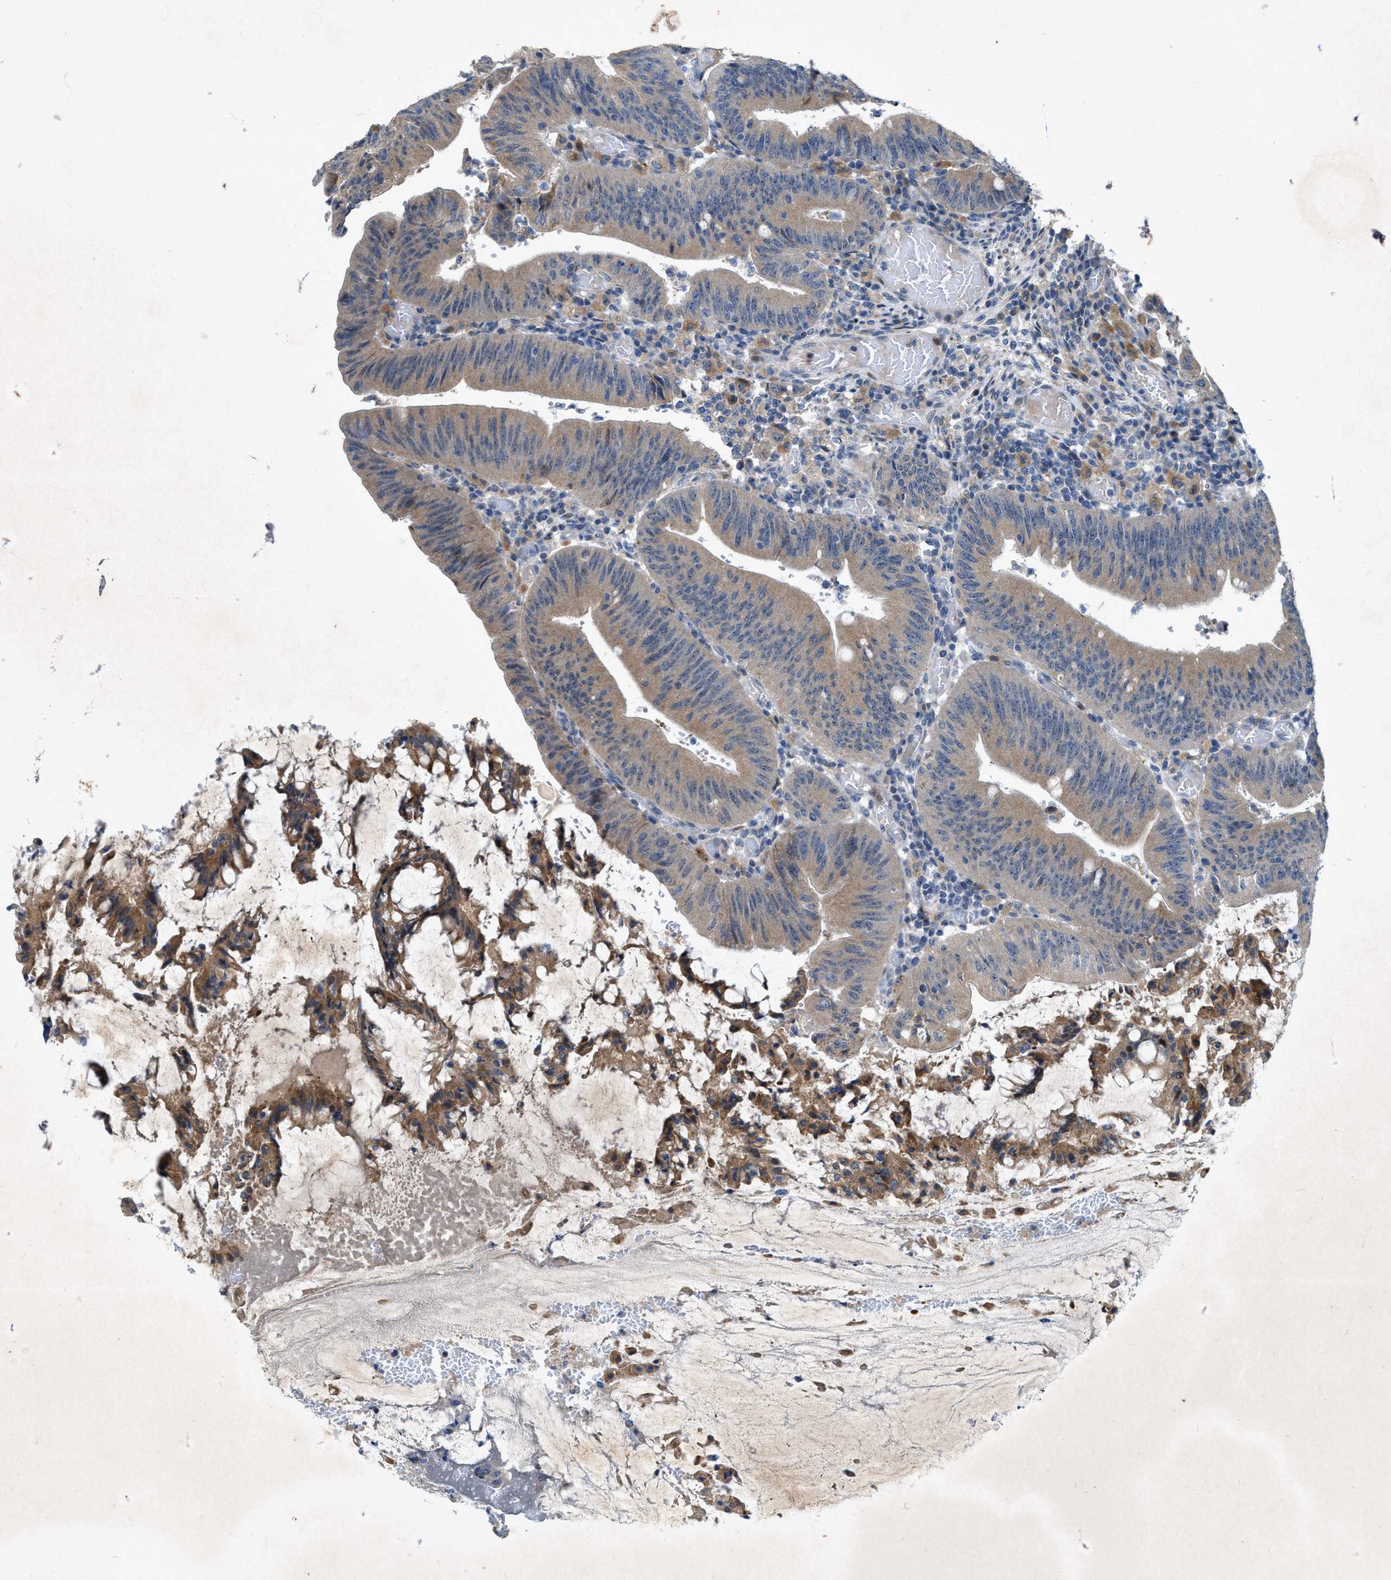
{"staining": {"intensity": "weak", "quantity": ">75%", "location": "cytoplasmic/membranous"}, "tissue": "colorectal cancer", "cell_type": "Tumor cells", "image_type": "cancer", "snomed": [{"axis": "morphology", "description": "Normal tissue, NOS"}, {"axis": "morphology", "description": "Adenocarcinoma, NOS"}, {"axis": "topography", "description": "Rectum"}], "caption": "IHC of colorectal adenocarcinoma demonstrates low levels of weak cytoplasmic/membranous staining in about >75% of tumor cells.", "gene": "URGCP", "patient": {"sex": "female", "age": 66}}